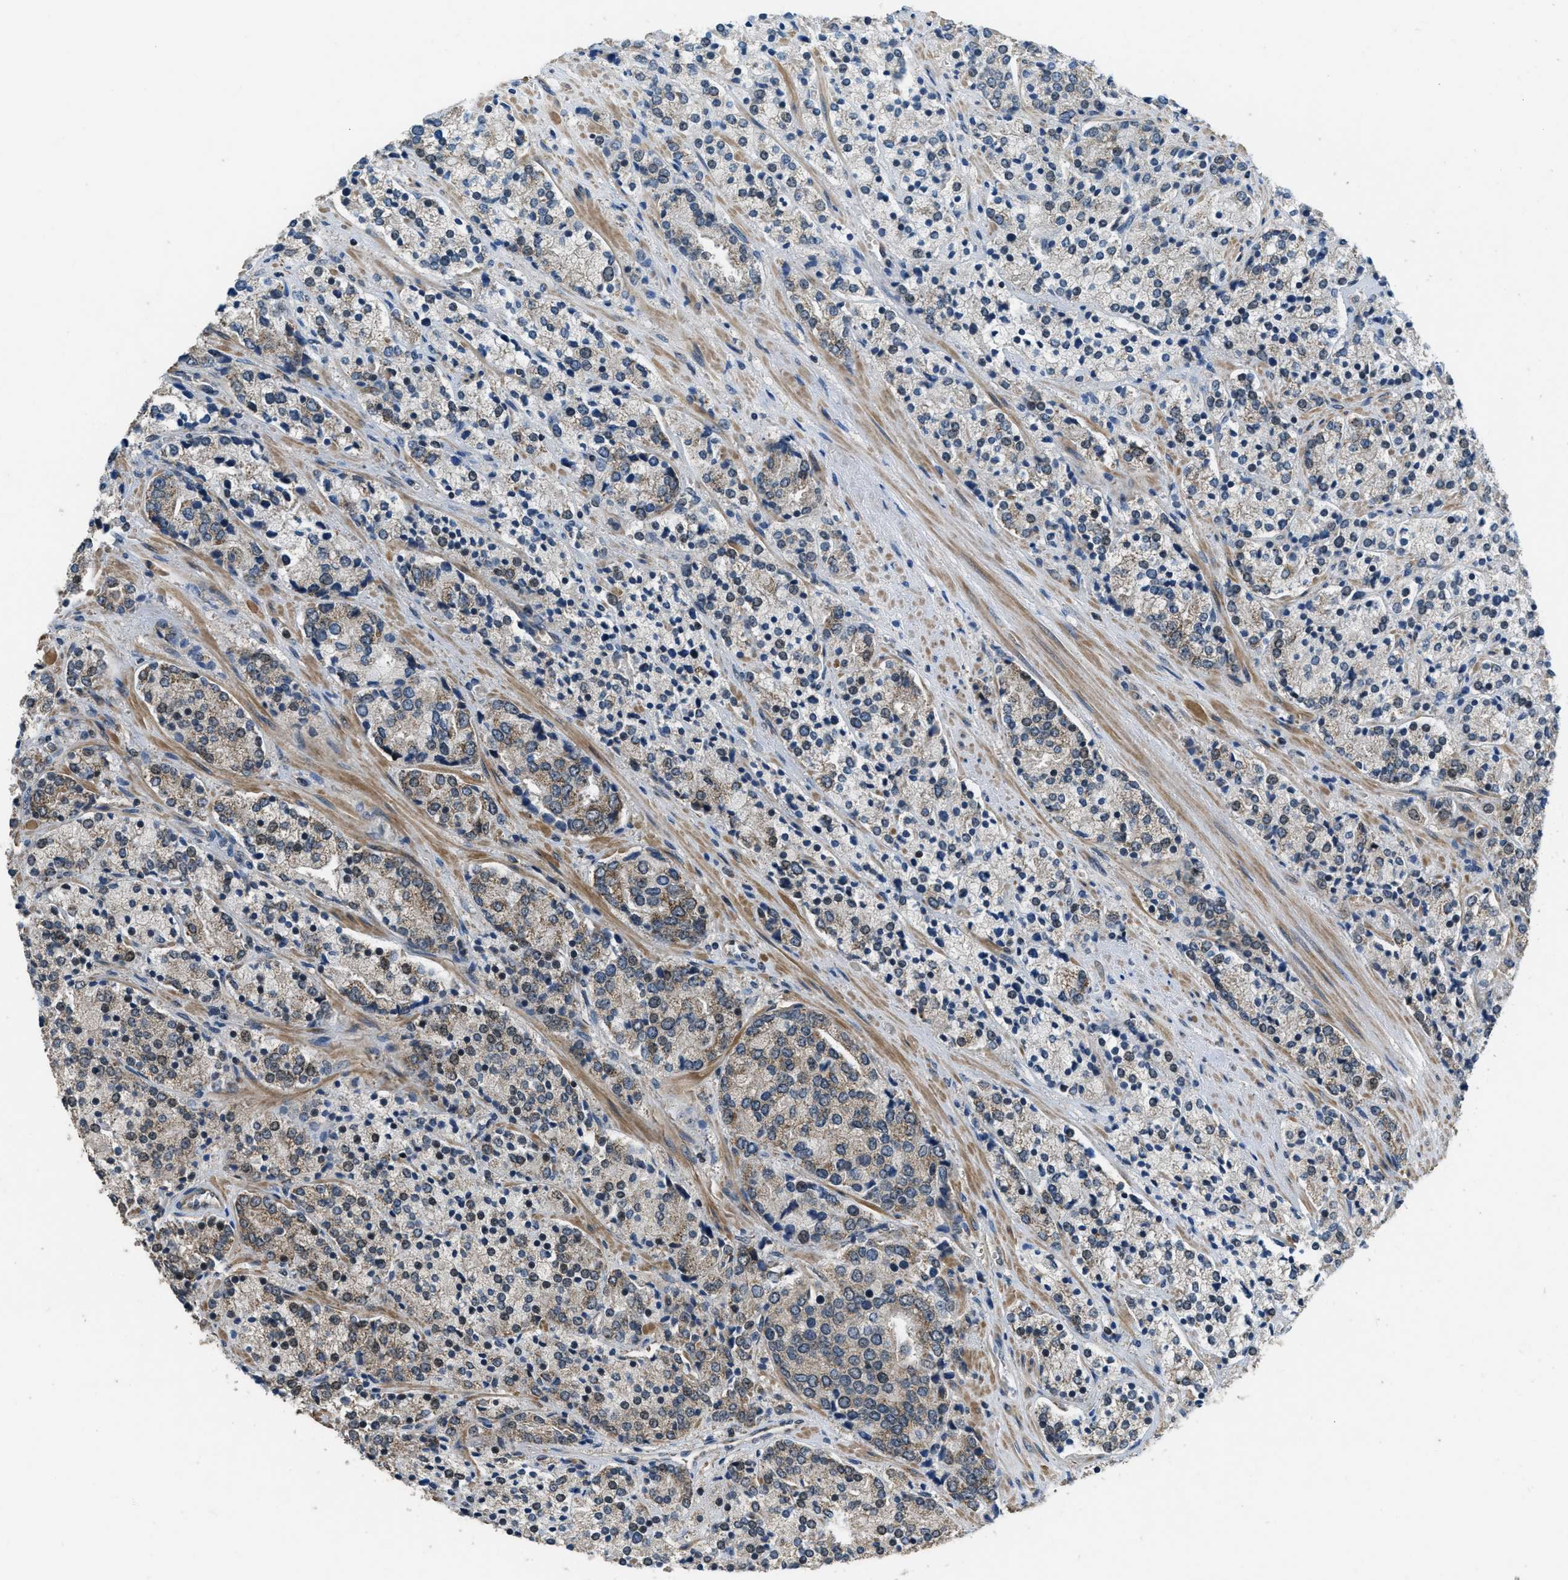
{"staining": {"intensity": "weak", "quantity": ">75%", "location": "cytoplasmic/membranous"}, "tissue": "prostate cancer", "cell_type": "Tumor cells", "image_type": "cancer", "snomed": [{"axis": "morphology", "description": "Adenocarcinoma, High grade"}, {"axis": "topography", "description": "Prostate"}], "caption": "There is low levels of weak cytoplasmic/membranous positivity in tumor cells of prostate cancer (adenocarcinoma (high-grade)), as demonstrated by immunohistochemical staining (brown color).", "gene": "NAT1", "patient": {"sex": "male", "age": 71}}